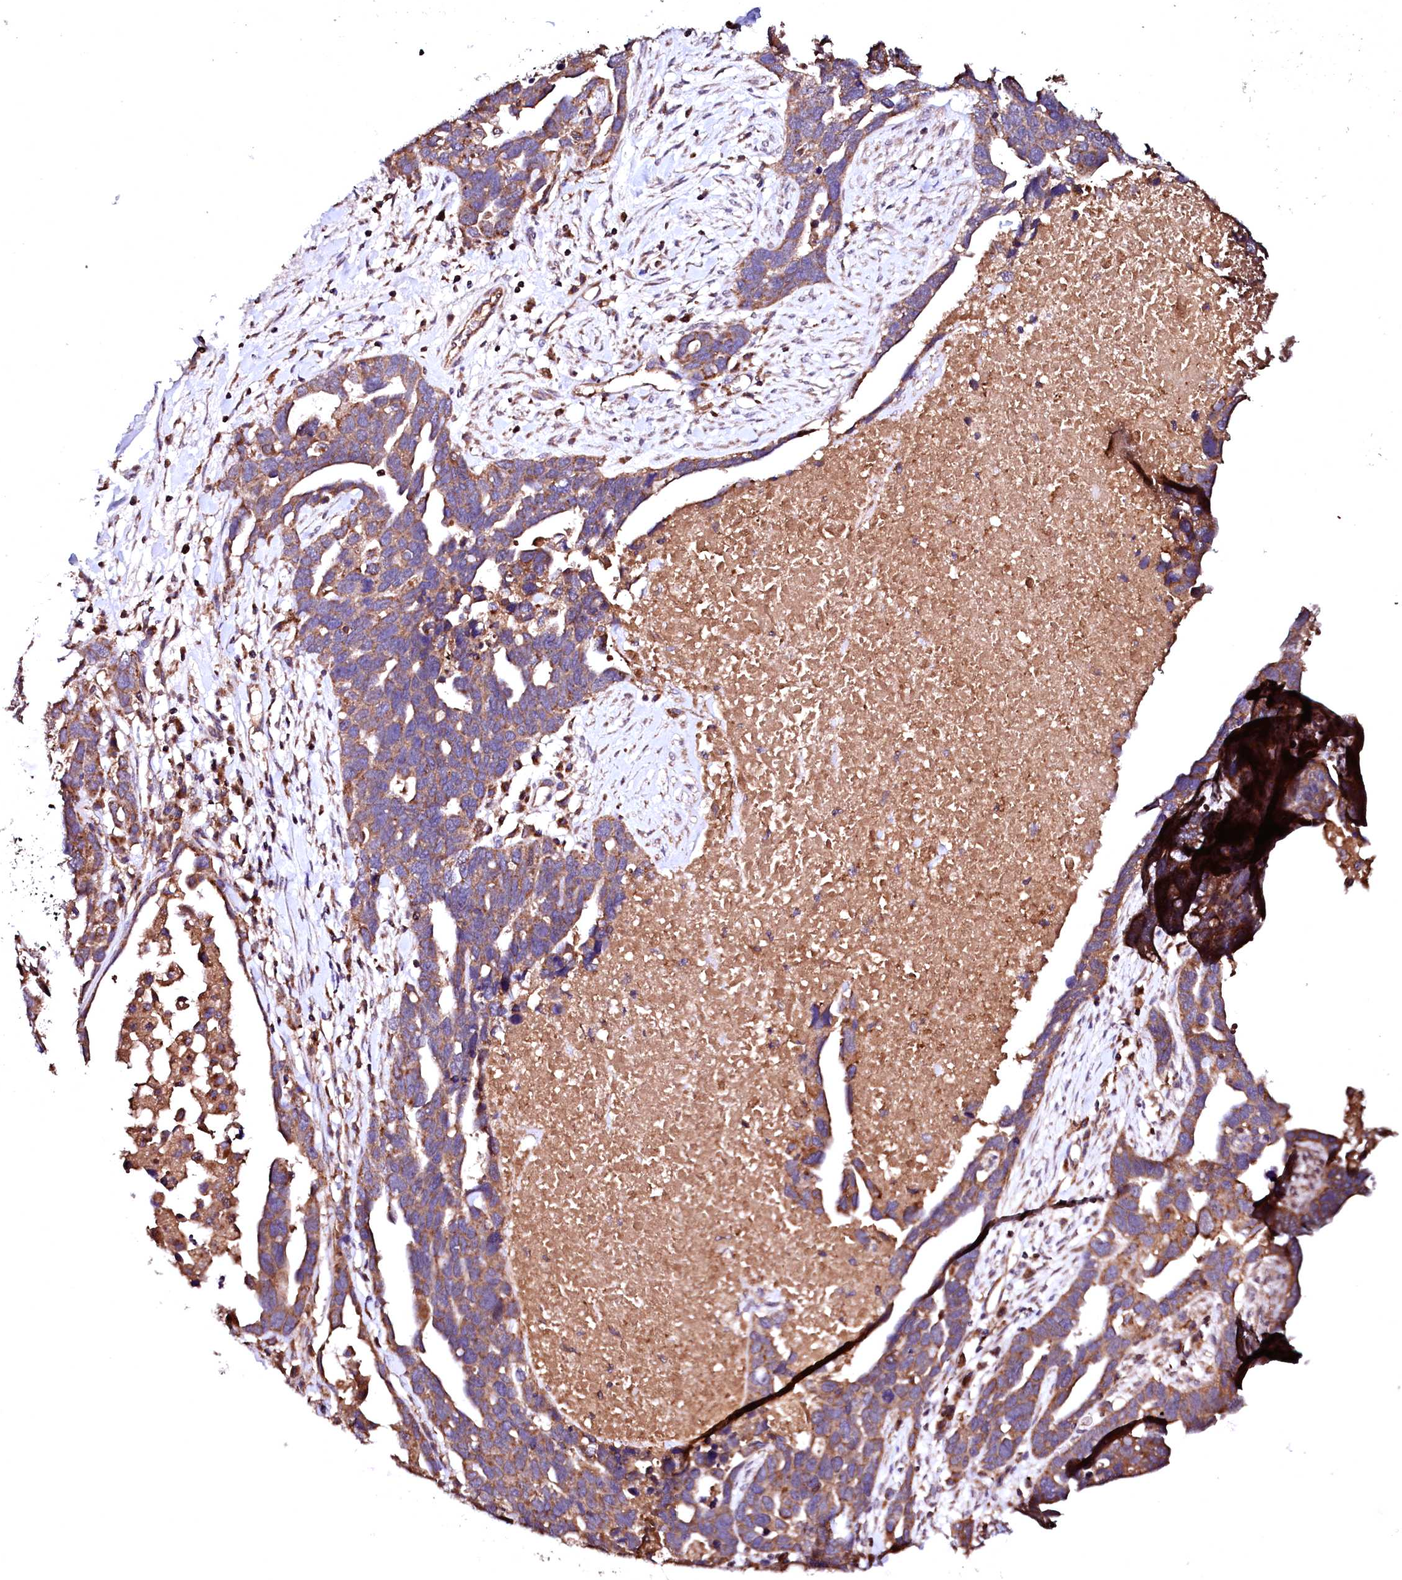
{"staining": {"intensity": "moderate", "quantity": ">75%", "location": "cytoplasmic/membranous"}, "tissue": "ovarian cancer", "cell_type": "Tumor cells", "image_type": "cancer", "snomed": [{"axis": "morphology", "description": "Cystadenocarcinoma, serous, NOS"}, {"axis": "topography", "description": "Ovary"}], "caption": "Tumor cells reveal medium levels of moderate cytoplasmic/membranous positivity in approximately >75% of cells in ovarian cancer.", "gene": "ST3GAL1", "patient": {"sex": "female", "age": 54}}